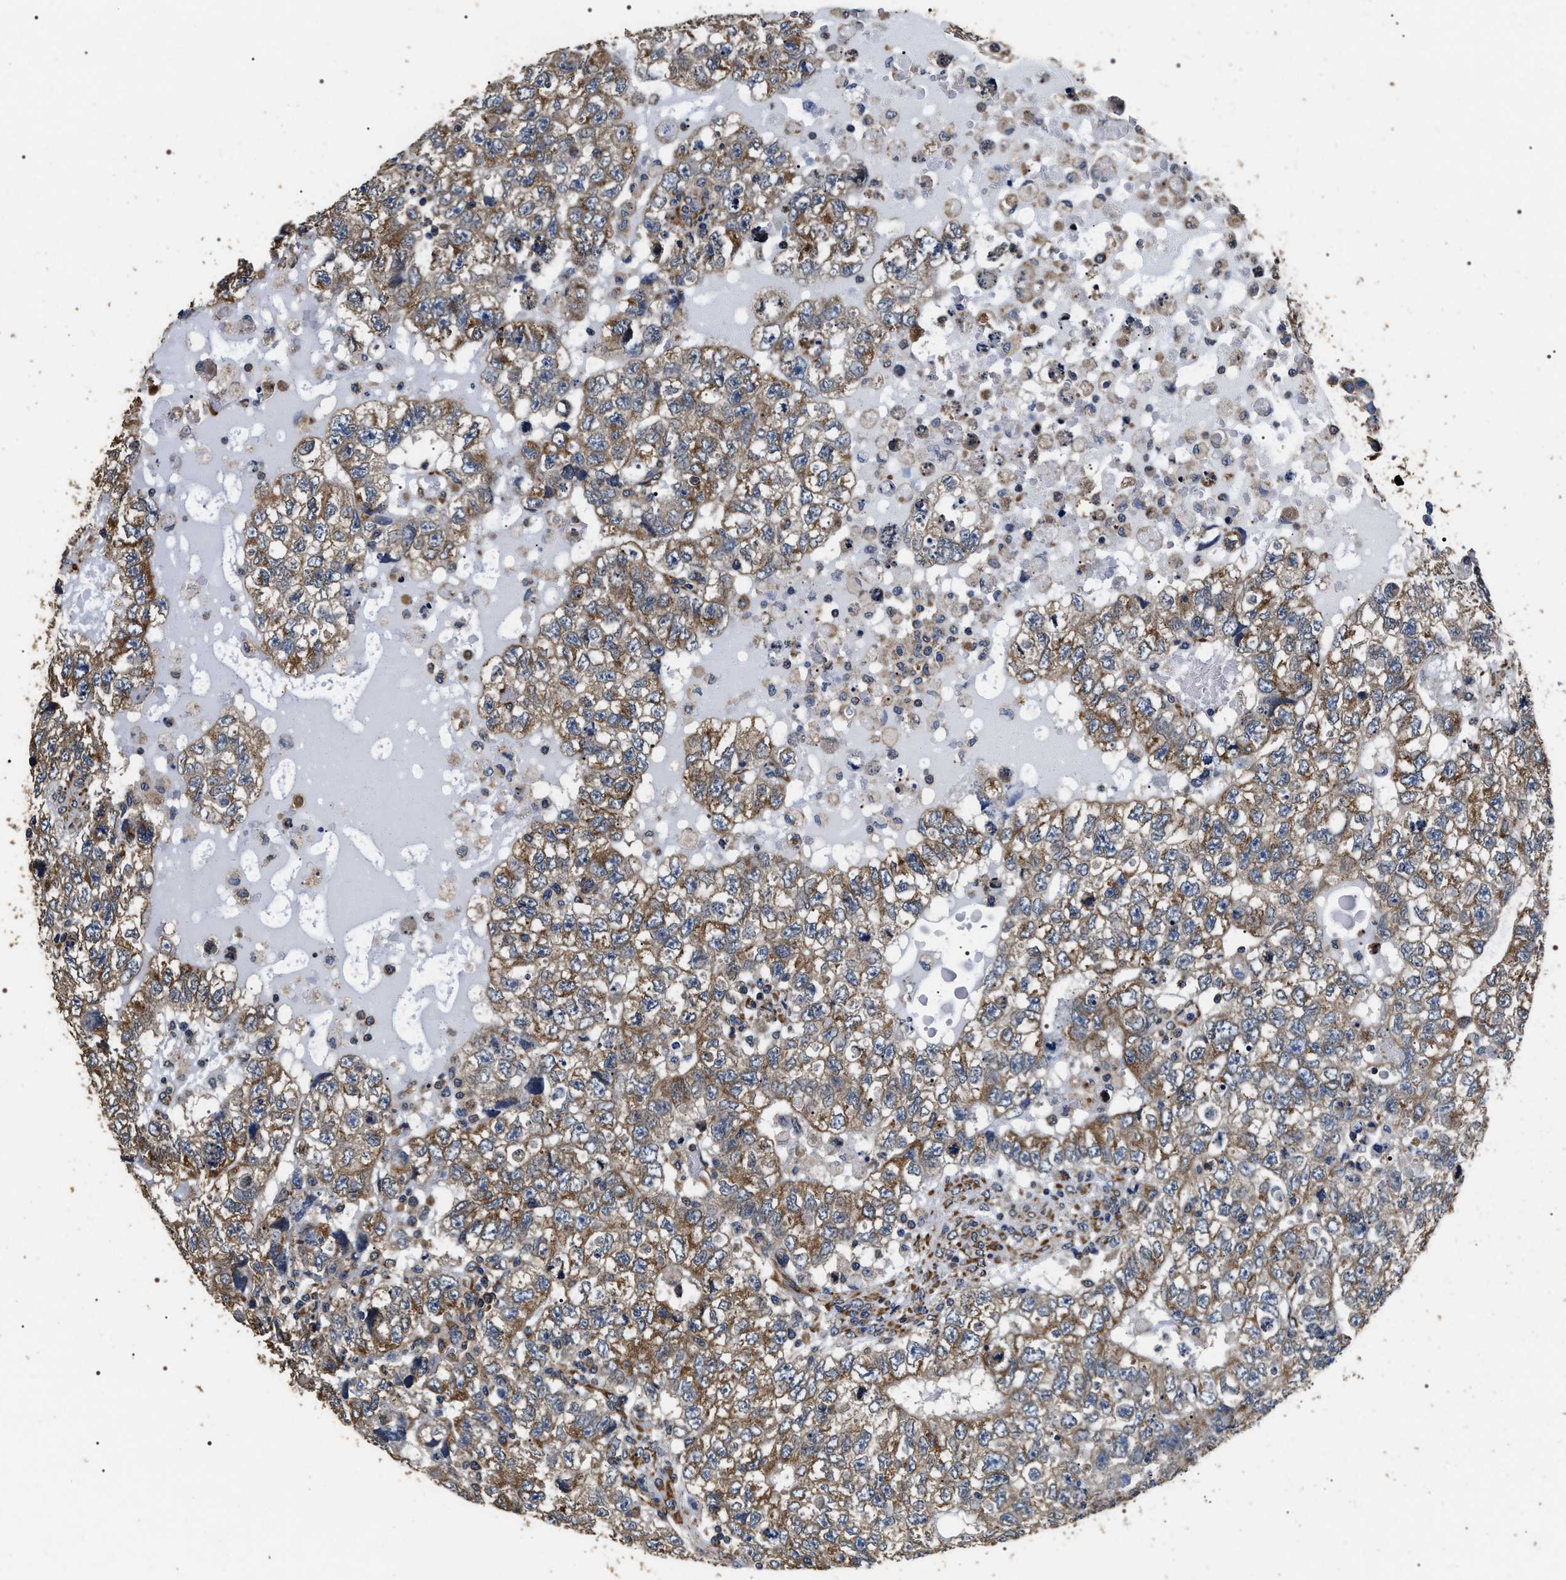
{"staining": {"intensity": "moderate", "quantity": ">75%", "location": "cytoplasmic/membranous"}, "tissue": "testis cancer", "cell_type": "Tumor cells", "image_type": "cancer", "snomed": [{"axis": "morphology", "description": "Carcinoma, Embryonal, NOS"}, {"axis": "topography", "description": "Testis"}], "caption": "This photomicrograph reveals IHC staining of embryonal carcinoma (testis), with medium moderate cytoplasmic/membranous expression in approximately >75% of tumor cells.", "gene": "KTN1", "patient": {"sex": "male", "age": 36}}